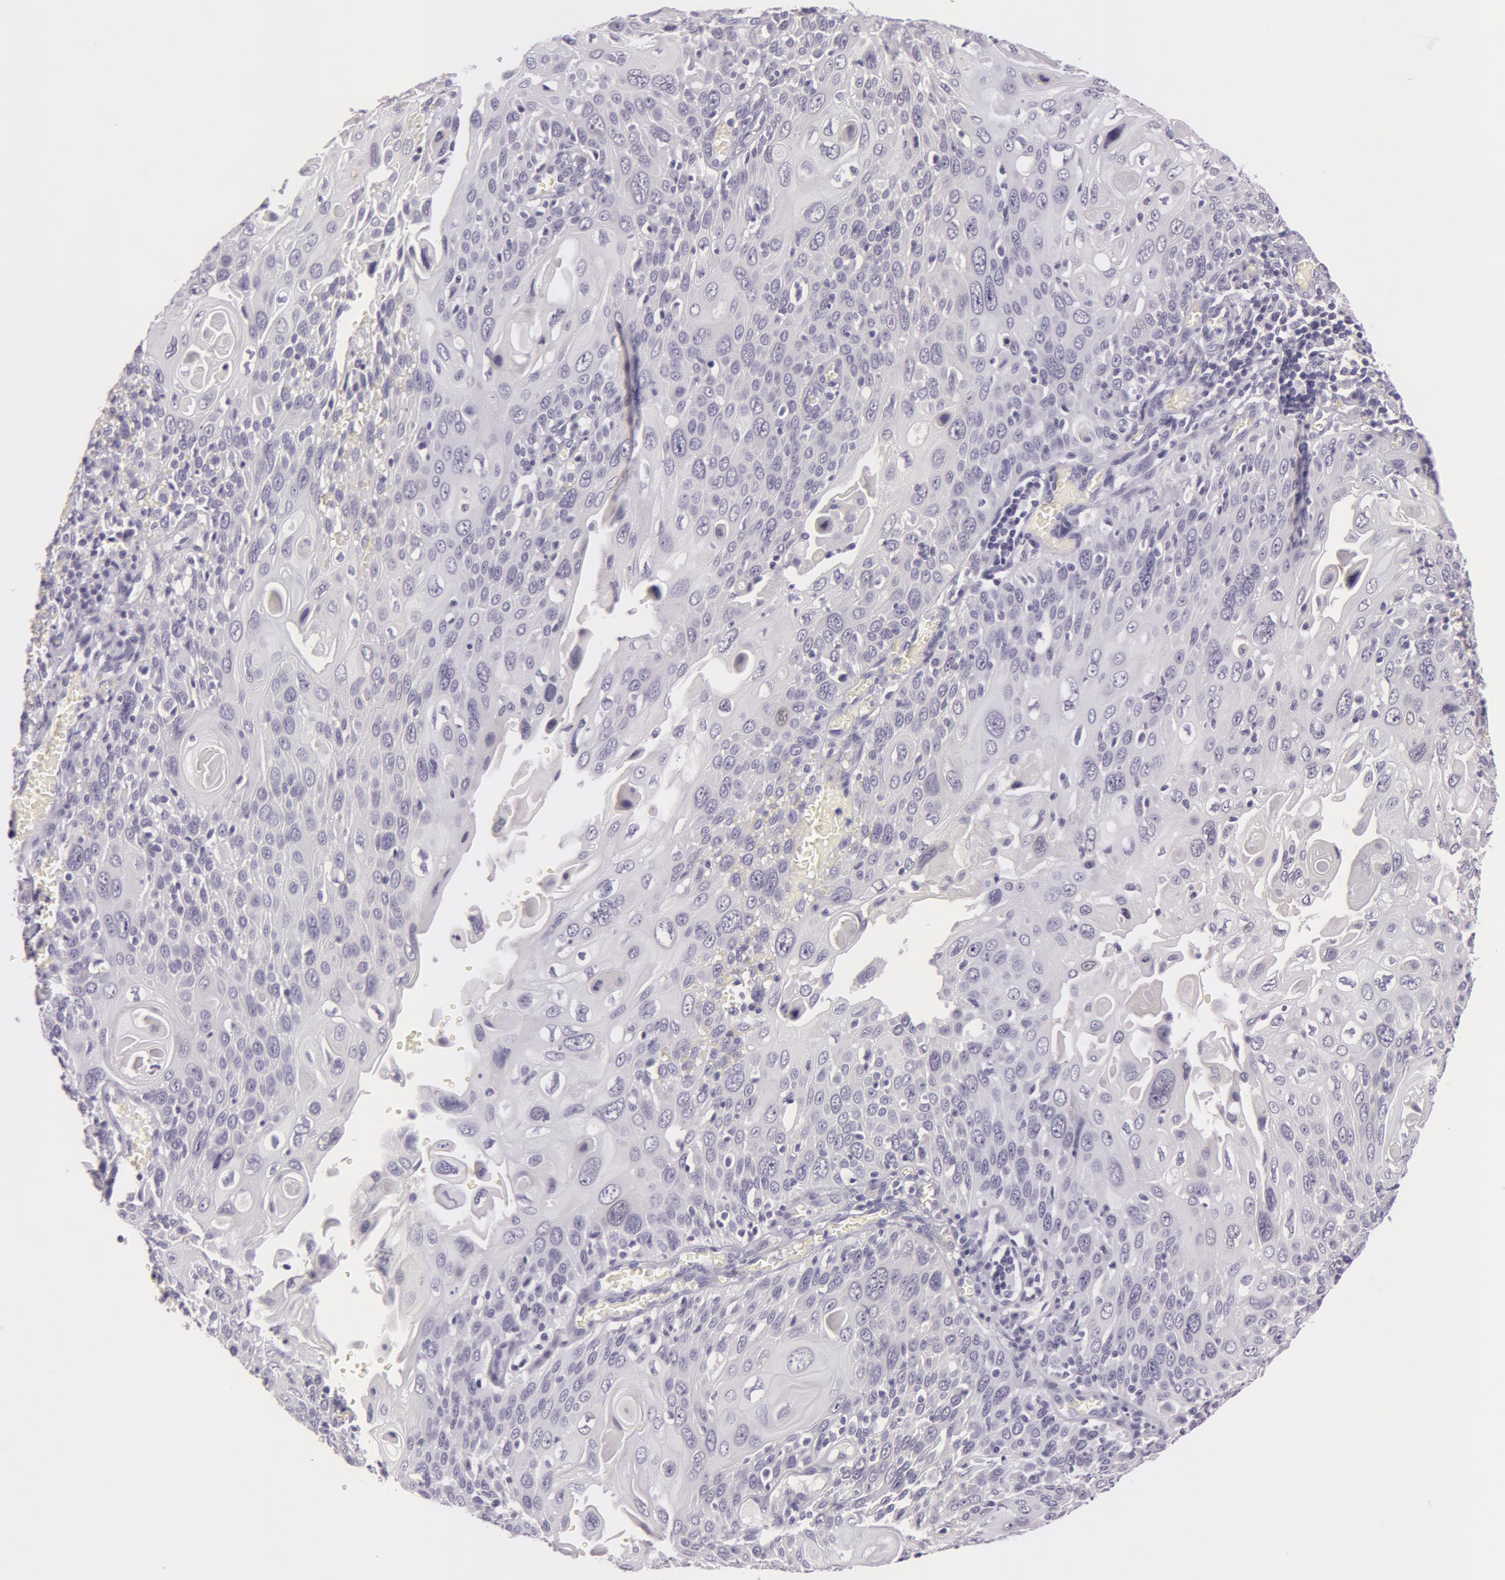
{"staining": {"intensity": "negative", "quantity": "none", "location": "none"}, "tissue": "cervical cancer", "cell_type": "Tumor cells", "image_type": "cancer", "snomed": [{"axis": "morphology", "description": "Squamous cell carcinoma, NOS"}, {"axis": "topography", "description": "Cervix"}], "caption": "This is an IHC image of human cervical cancer (squamous cell carcinoma). There is no positivity in tumor cells.", "gene": "CKB", "patient": {"sex": "female", "age": 54}}